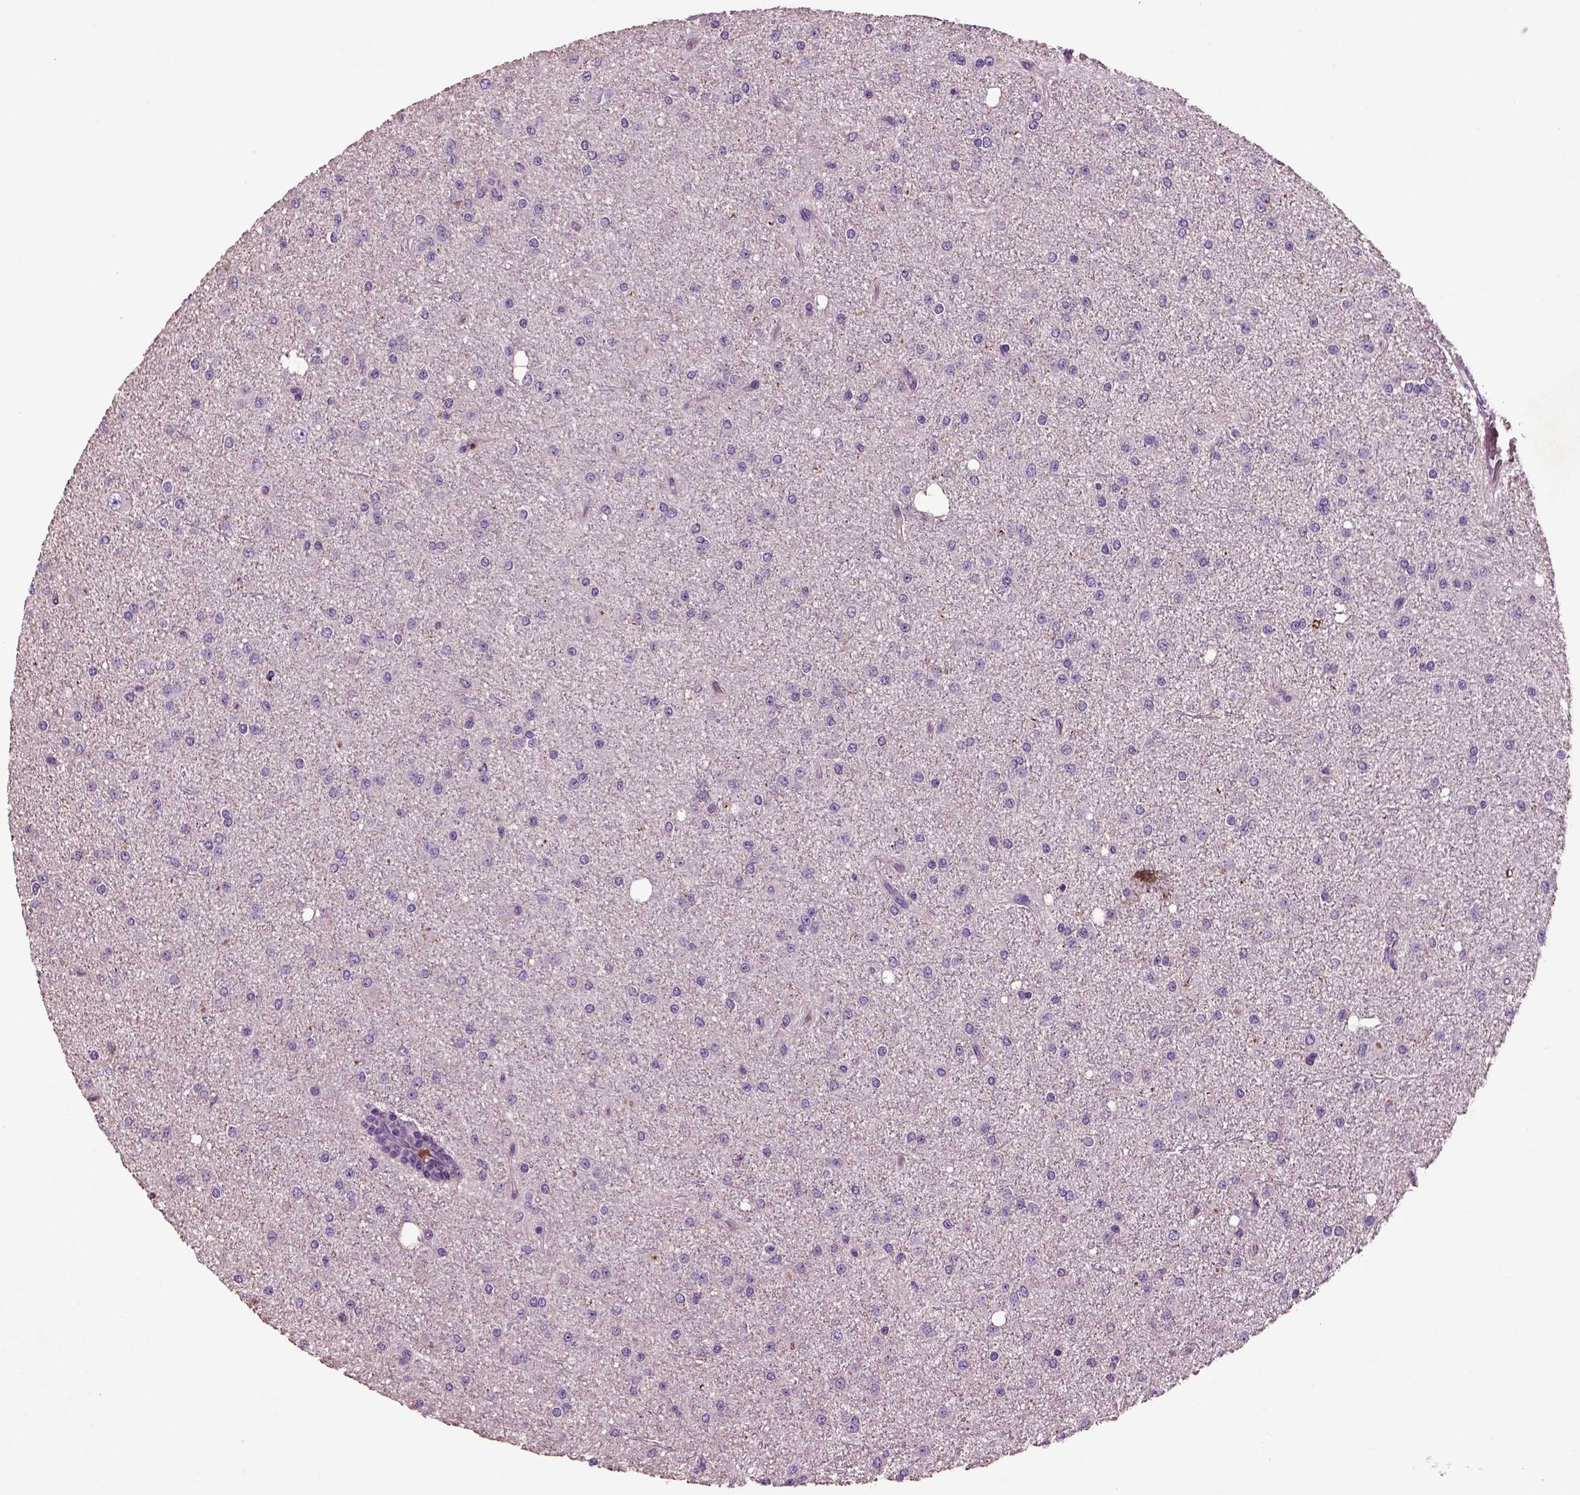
{"staining": {"intensity": "negative", "quantity": "none", "location": "none"}, "tissue": "glioma", "cell_type": "Tumor cells", "image_type": "cancer", "snomed": [{"axis": "morphology", "description": "Glioma, malignant, Low grade"}, {"axis": "topography", "description": "Brain"}], "caption": "An image of human malignant glioma (low-grade) is negative for staining in tumor cells.", "gene": "SPON1", "patient": {"sex": "male", "age": 27}}